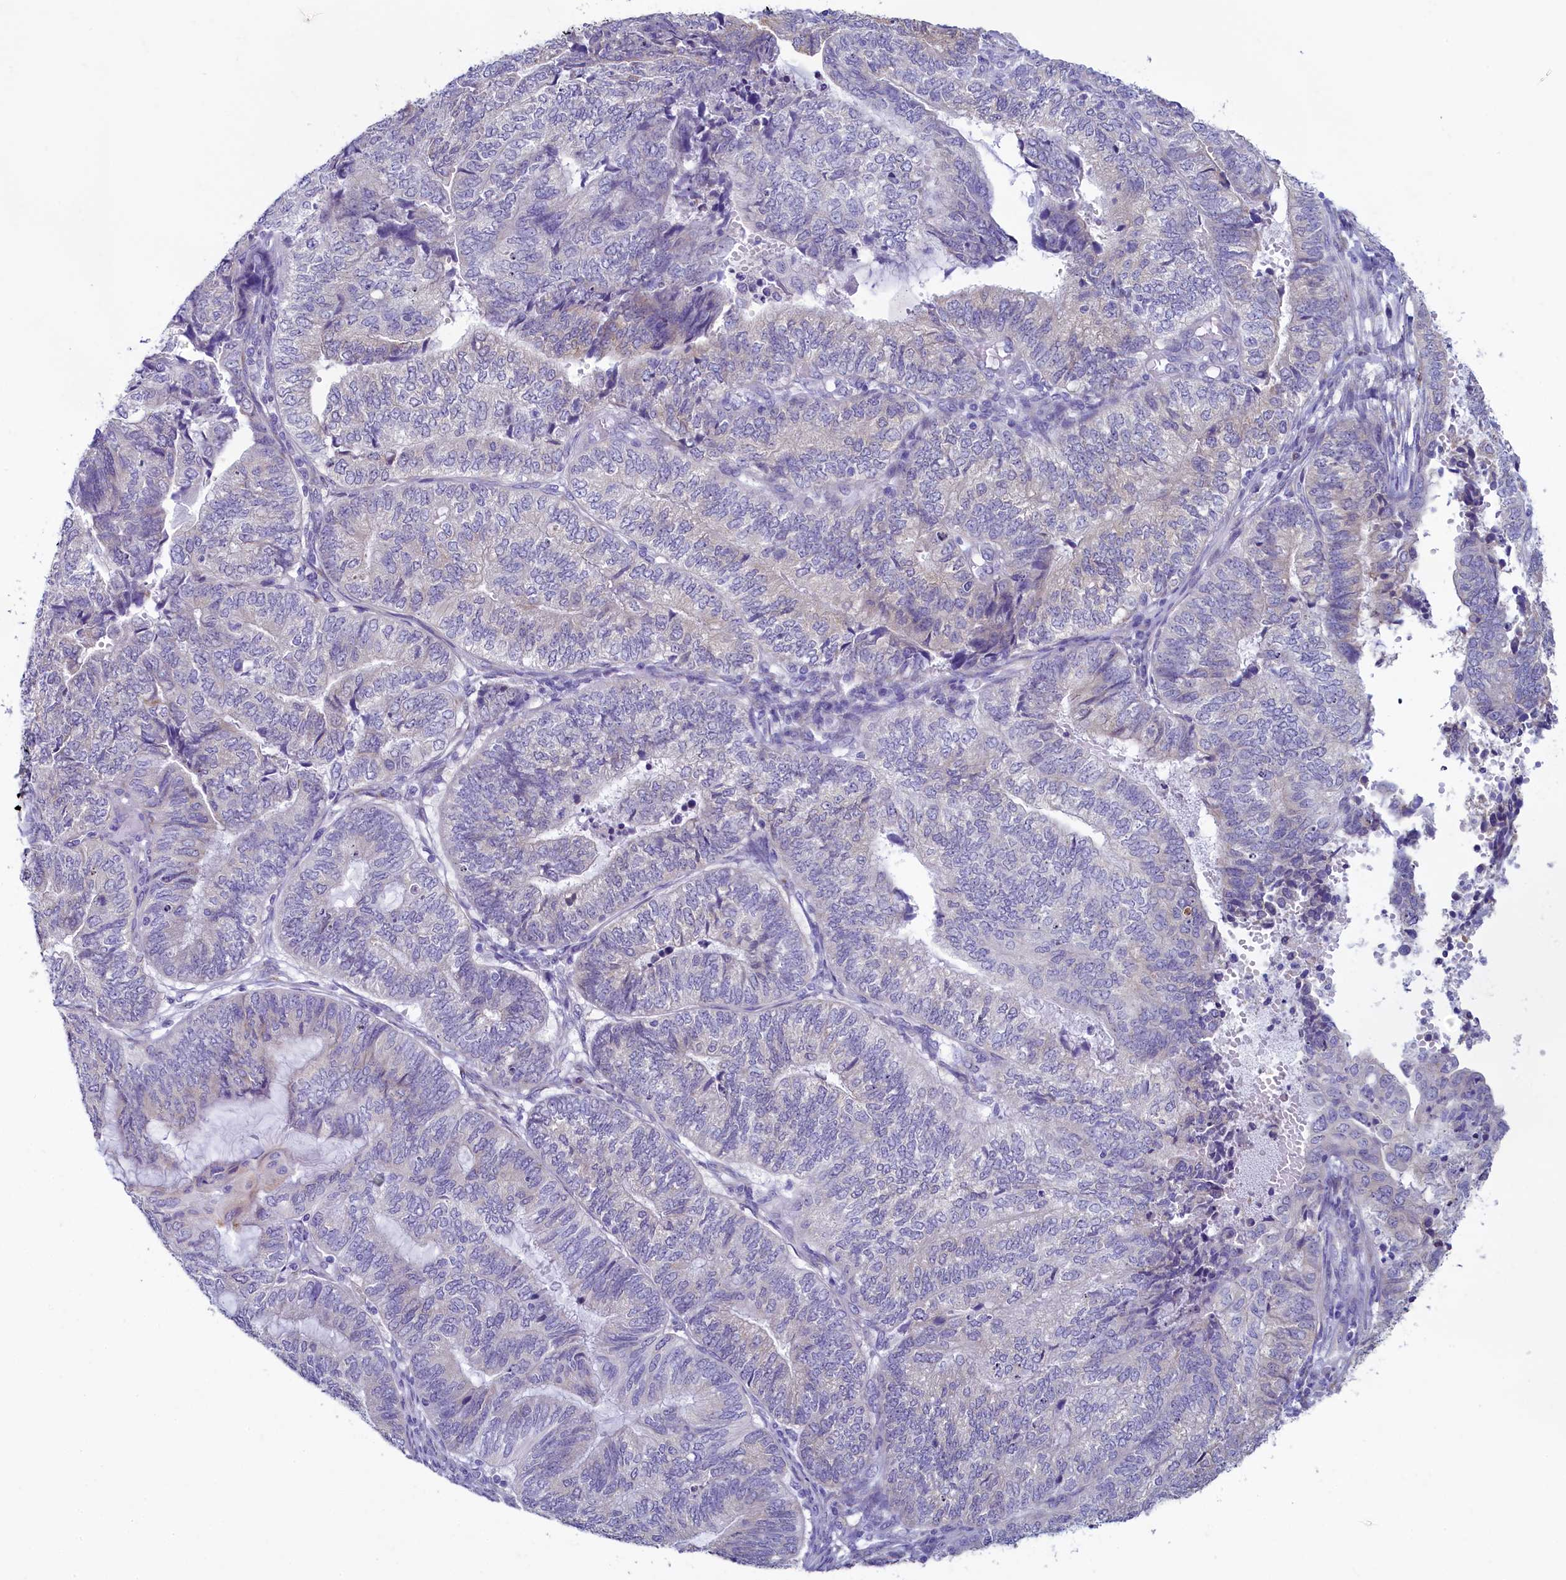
{"staining": {"intensity": "negative", "quantity": "none", "location": "none"}, "tissue": "endometrial cancer", "cell_type": "Tumor cells", "image_type": "cancer", "snomed": [{"axis": "morphology", "description": "Adenocarcinoma, NOS"}, {"axis": "topography", "description": "Uterus"}, {"axis": "topography", "description": "Endometrium"}], "caption": "There is no significant positivity in tumor cells of endometrial cancer. (Stains: DAB (3,3'-diaminobenzidine) immunohistochemistry (IHC) with hematoxylin counter stain, Microscopy: brightfield microscopy at high magnification).", "gene": "SKA3", "patient": {"sex": "female", "age": 70}}